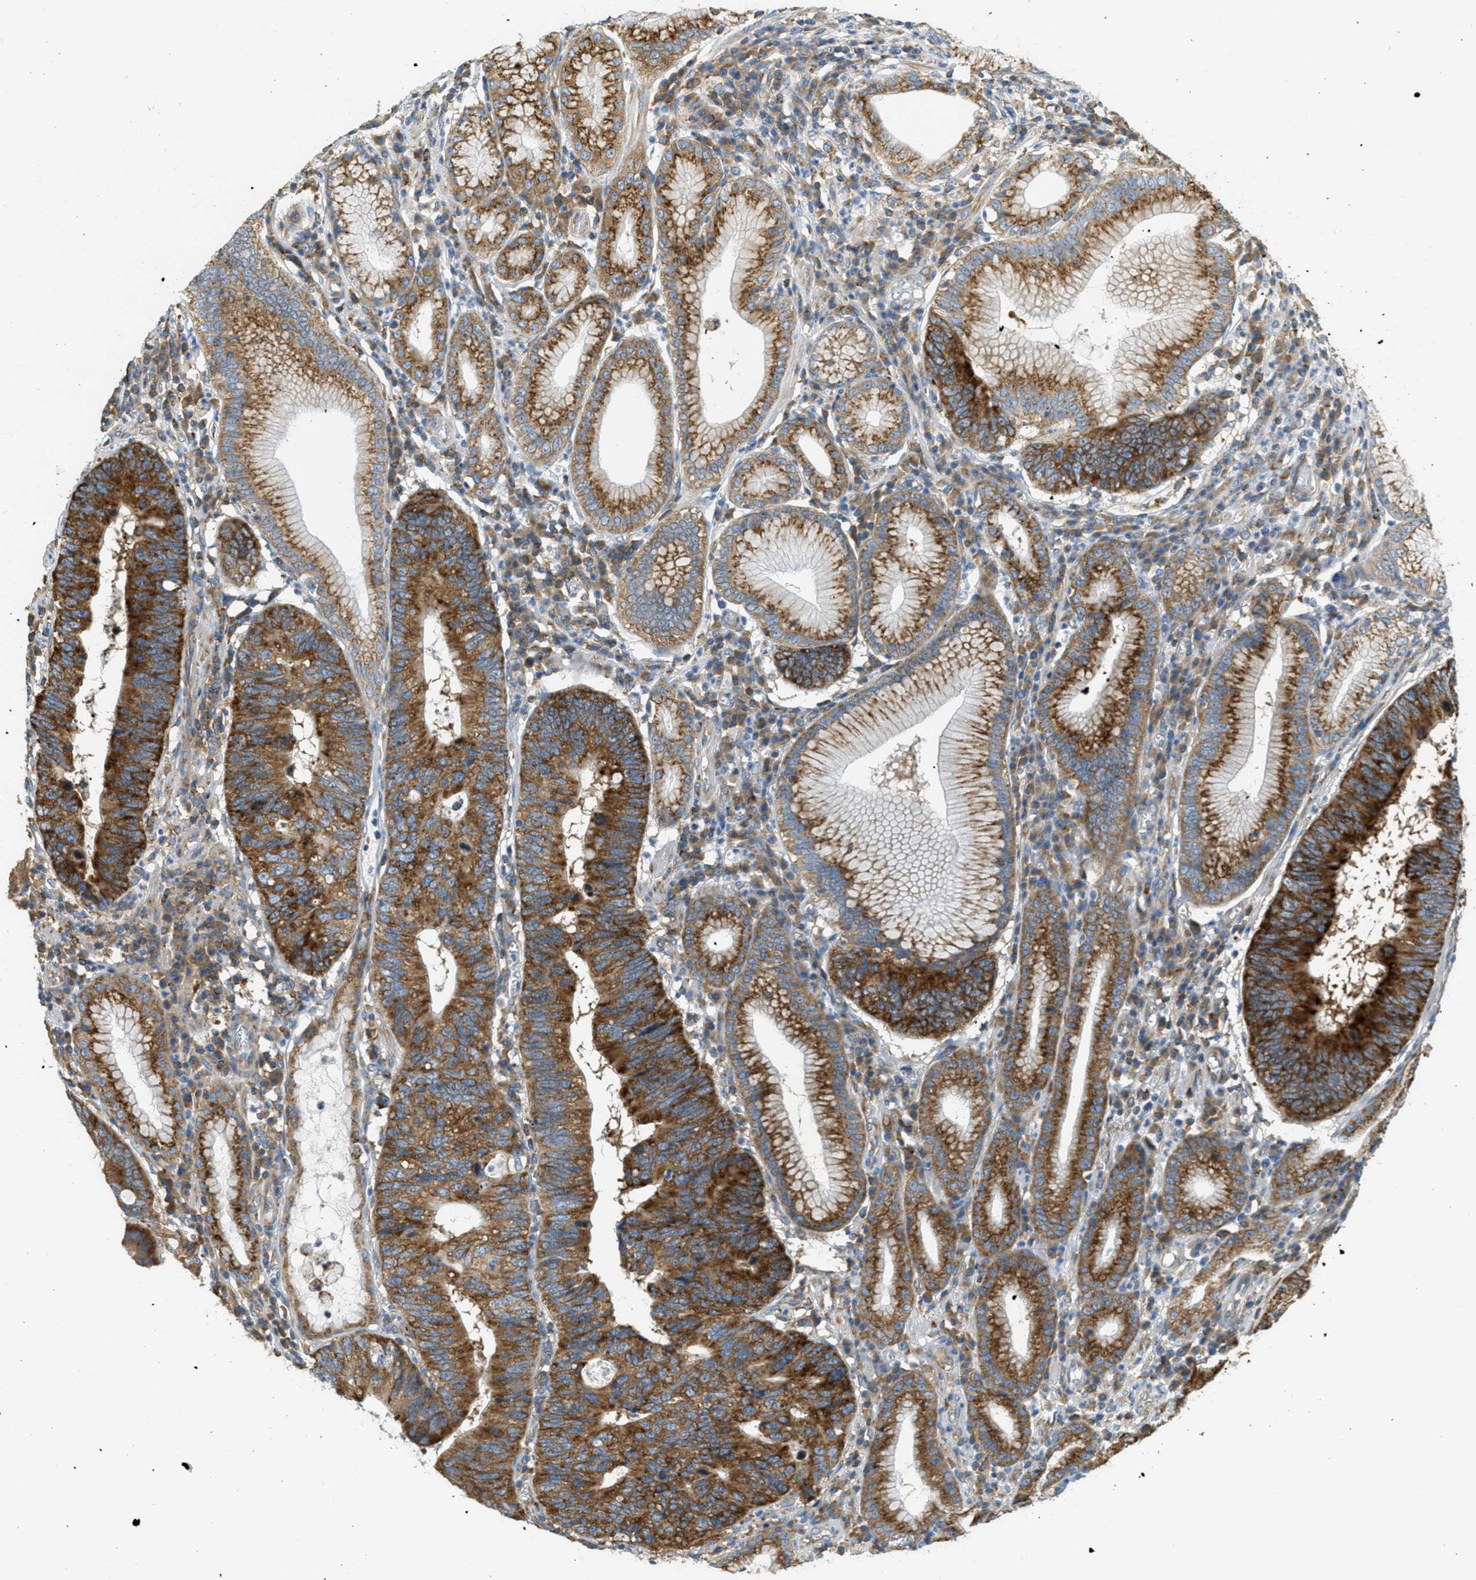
{"staining": {"intensity": "strong", "quantity": ">75%", "location": "cytoplasmic/membranous"}, "tissue": "stomach cancer", "cell_type": "Tumor cells", "image_type": "cancer", "snomed": [{"axis": "morphology", "description": "Adenocarcinoma, NOS"}, {"axis": "topography", "description": "Stomach"}], "caption": "DAB immunohistochemical staining of stomach adenocarcinoma reveals strong cytoplasmic/membranous protein expression in approximately >75% of tumor cells.", "gene": "ABCF1", "patient": {"sex": "male", "age": 59}}